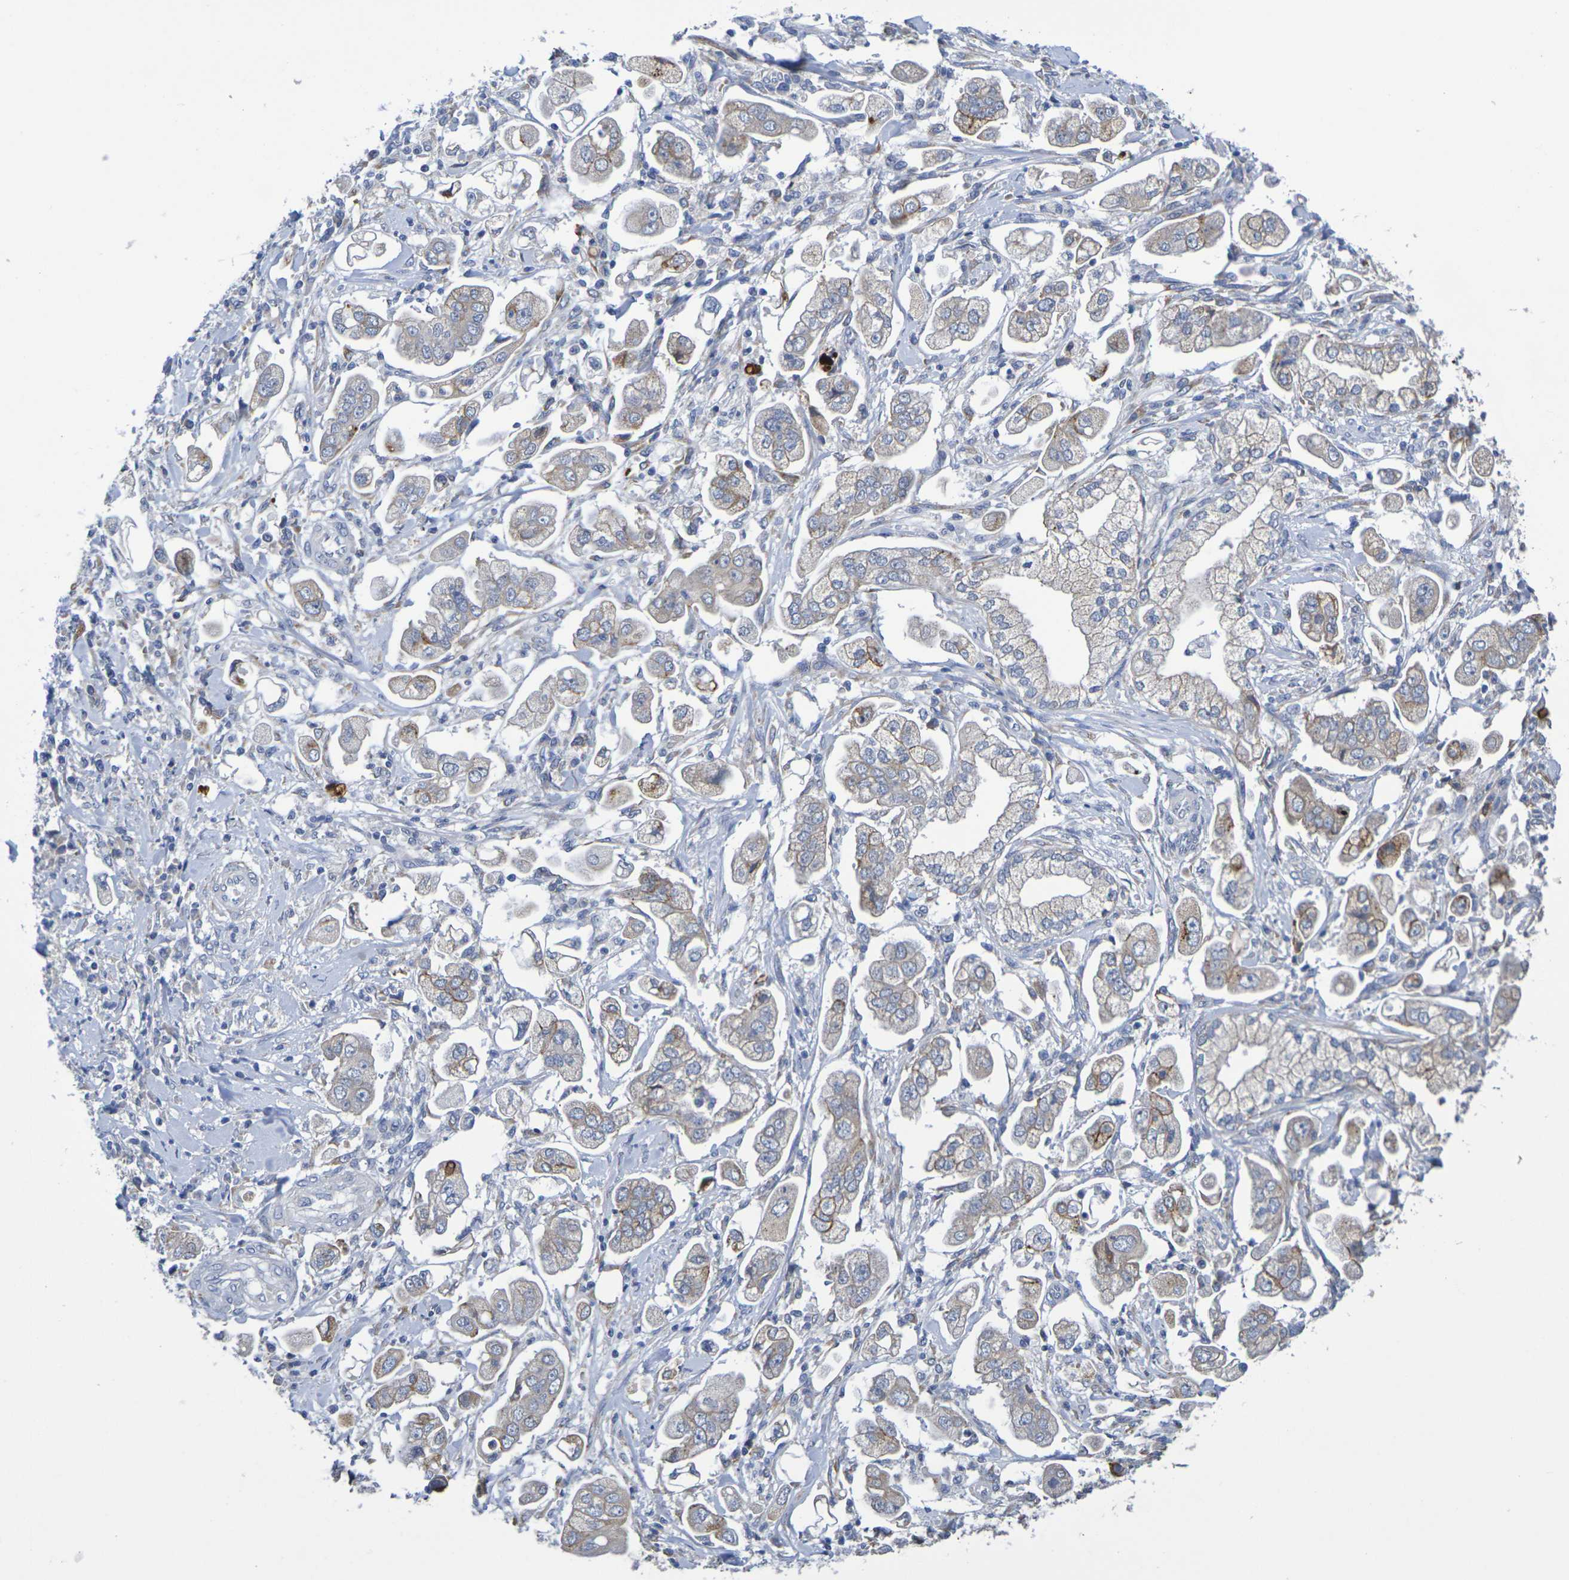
{"staining": {"intensity": "weak", "quantity": "25%-75%", "location": "cytoplasmic/membranous"}, "tissue": "stomach cancer", "cell_type": "Tumor cells", "image_type": "cancer", "snomed": [{"axis": "morphology", "description": "Adenocarcinoma, NOS"}, {"axis": "topography", "description": "Stomach"}], "caption": "Stomach cancer (adenocarcinoma) stained with a protein marker demonstrates weak staining in tumor cells.", "gene": "SDC4", "patient": {"sex": "male", "age": 62}}